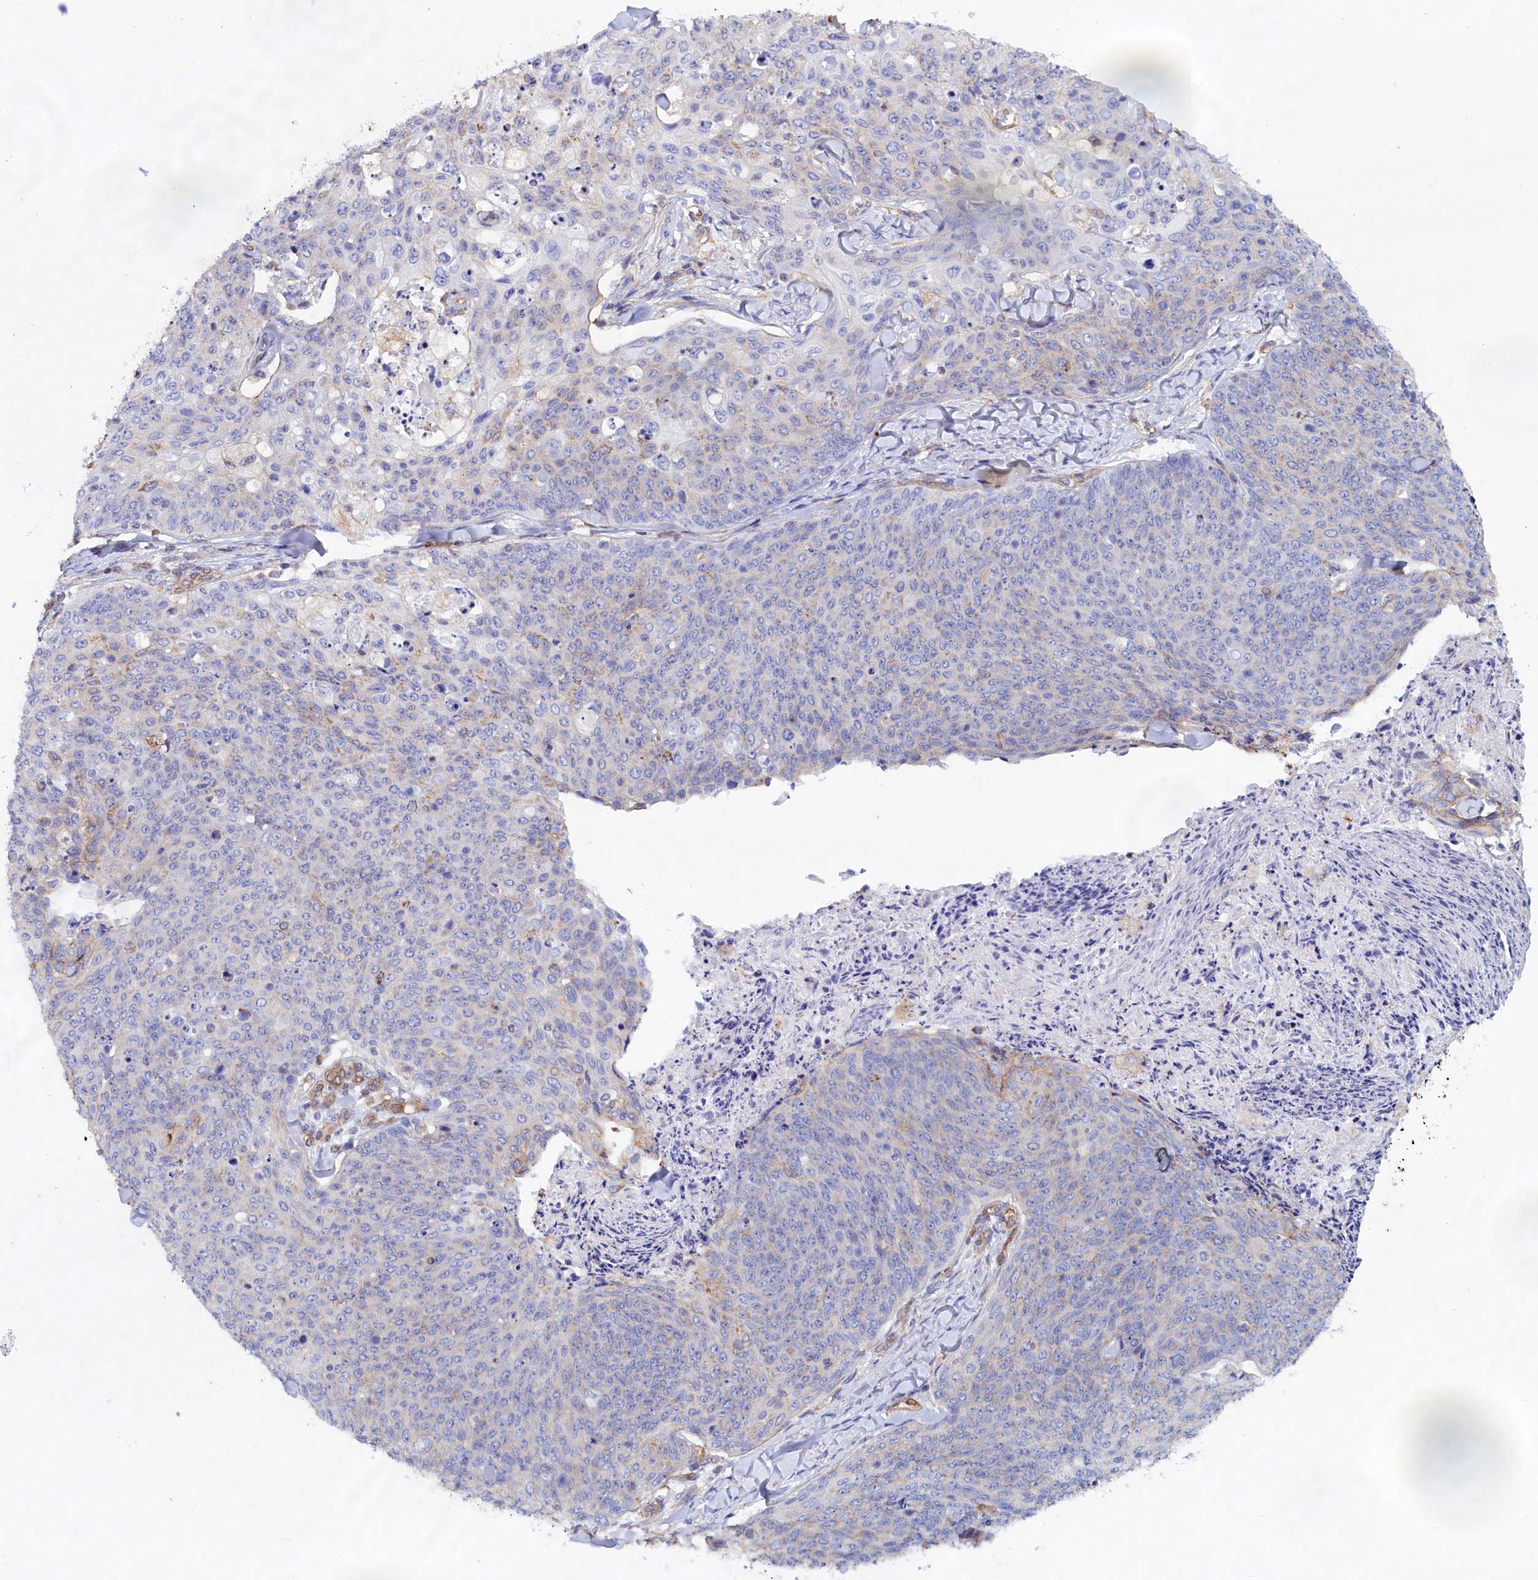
{"staining": {"intensity": "negative", "quantity": "none", "location": "none"}, "tissue": "skin cancer", "cell_type": "Tumor cells", "image_type": "cancer", "snomed": [{"axis": "morphology", "description": "Squamous cell carcinoma, NOS"}, {"axis": "topography", "description": "Skin"}, {"axis": "topography", "description": "Vulva"}], "caption": "A high-resolution micrograph shows immunohistochemistry (IHC) staining of skin squamous cell carcinoma, which shows no significant staining in tumor cells.", "gene": "ABCC12", "patient": {"sex": "female", "age": 85}}